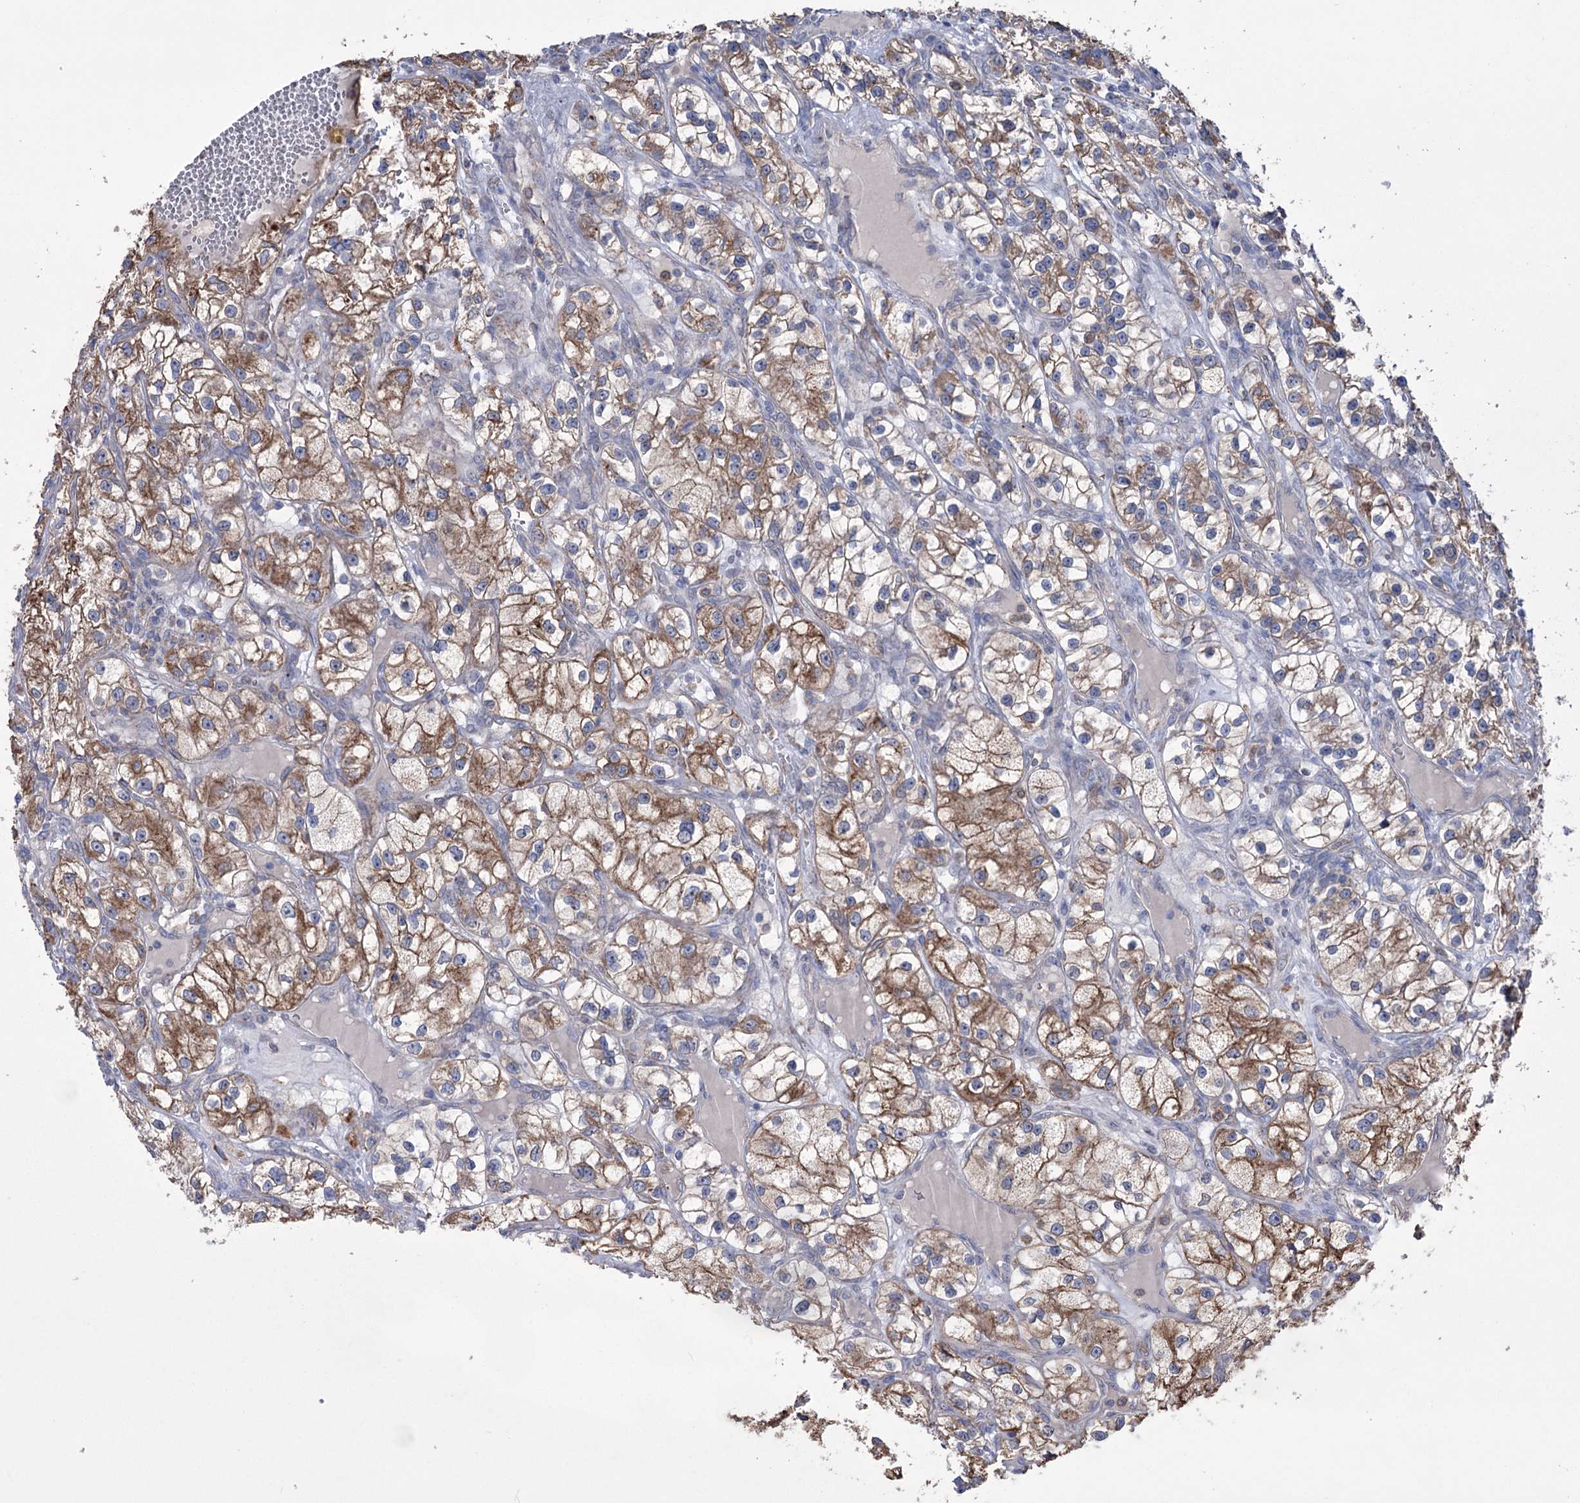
{"staining": {"intensity": "moderate", "quantity": ">75%", "location": "cytoplasmic/membranous"}, "tissue": "renal cancer", "cell_type": "Tumor cells", "image_type": "cancer", "snomed": [{"axis": "morphology", "description": "Adenocarcinoma, NOS"}, {"axis": "topography", "description": "Kidney"}], "caption": "Moderate cytoplasmic/membranous positivity for a protein is seen in approximately >75% of tumor cells of renal adenocarcinoma using immunohistochemistry.", "gene": "TRIM71", "patient": {"sex": "female", "age": 57}}